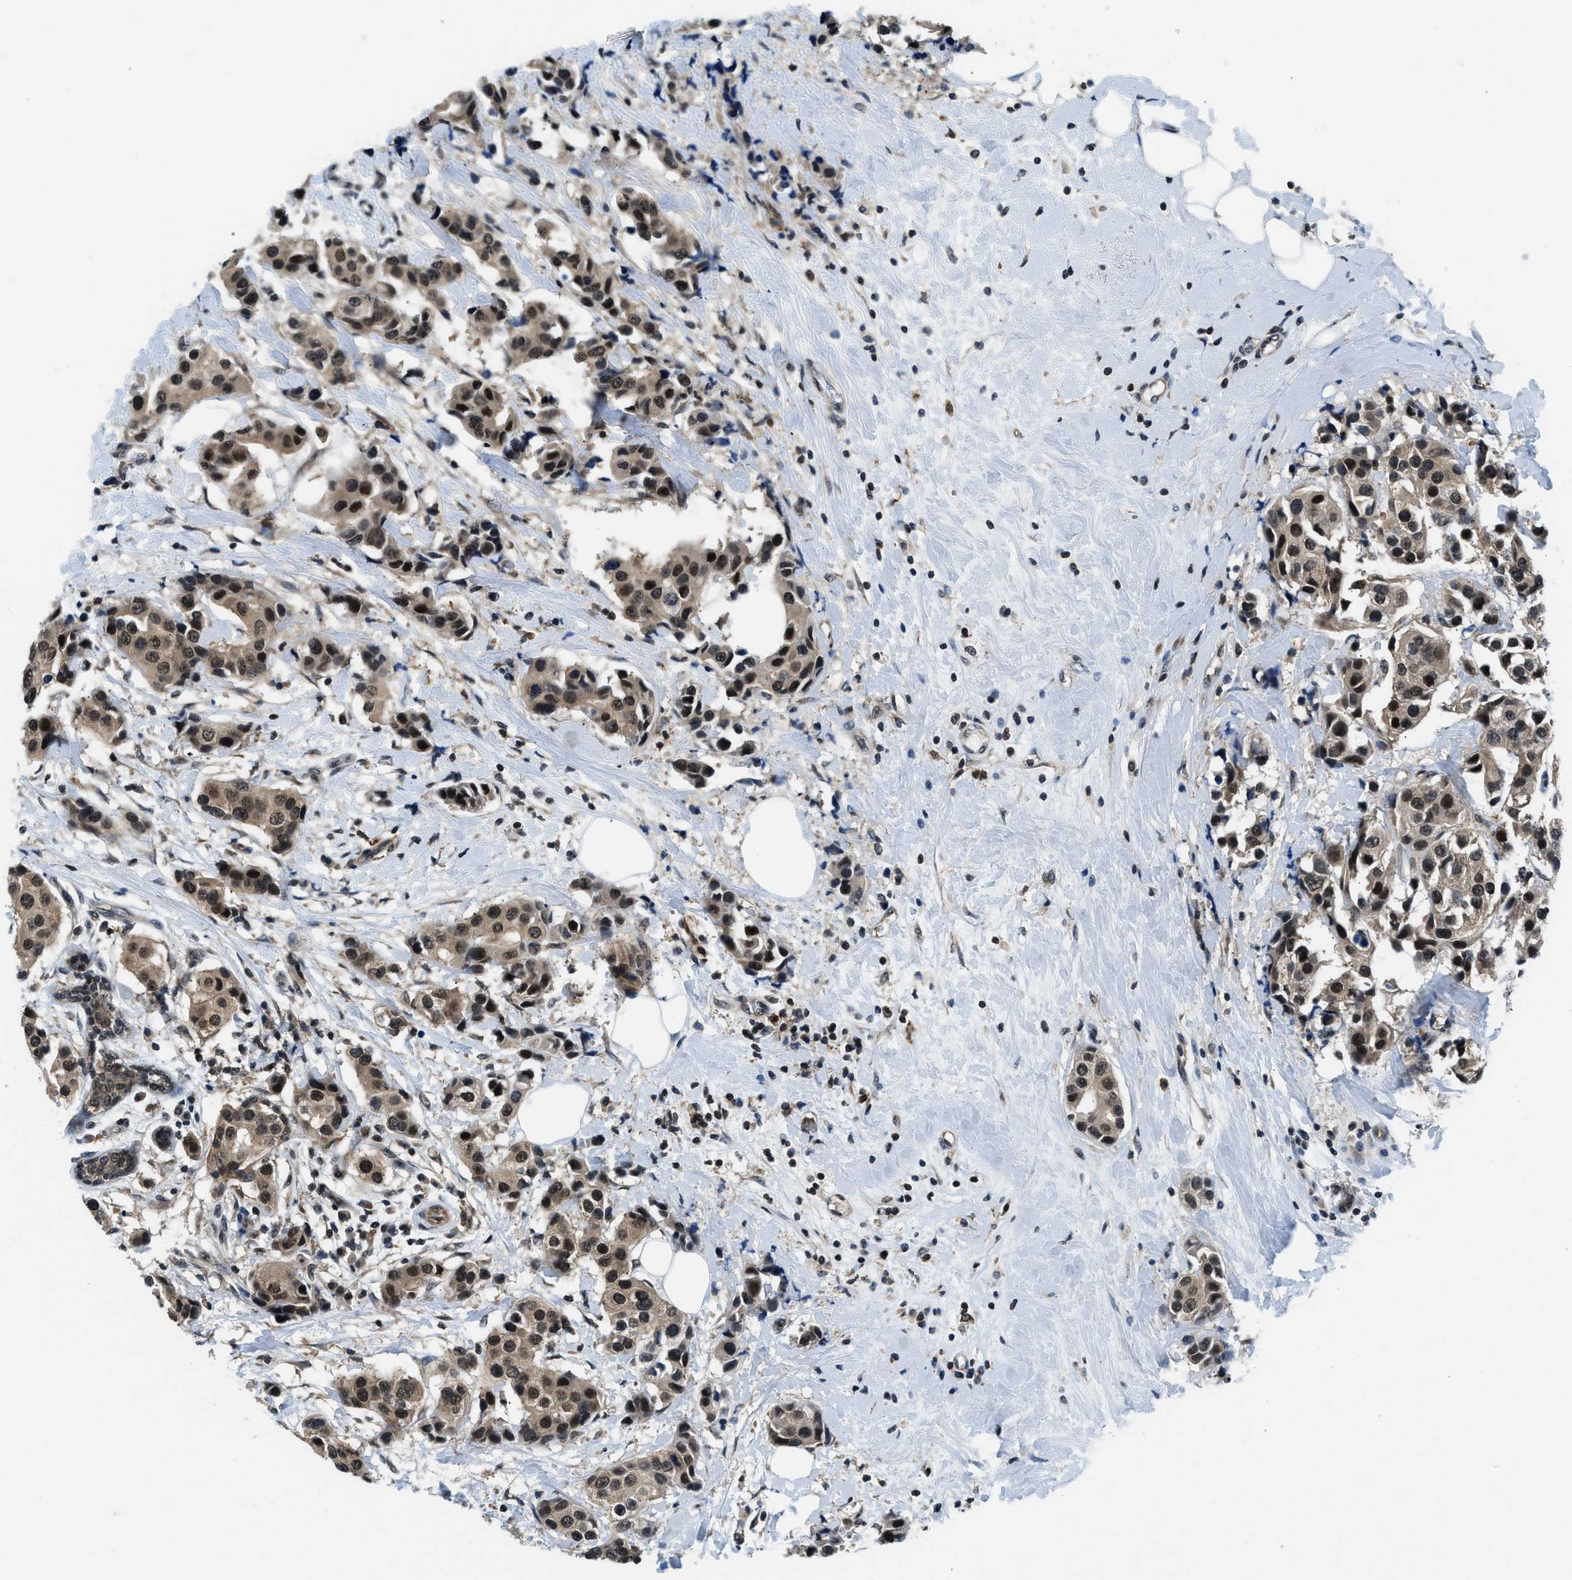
{"staining": {"intensity": "strong", "quantity": ">75%", "location": "cytoplasmic/membranous,nuclear"}, "tissue": "breast cancer", "cell_type": "Tumor cells", "image_type": "cancer", "snomed": [{"axis": "morphology", "description": "Normal tissue, NOS"}, {"axis": "morphology", "description": "Duct carcinoma"}, {"axis": "topography", "description": "Breast"}], "caption": "About >75% of tumor cells in breast cancer show strong cytoplasmic/membranous and nuclear protein staining as visualized by brown immunohistochemical staining.", "gene": "MTMR1", "patient": {"sex": "female", "age": 39}}